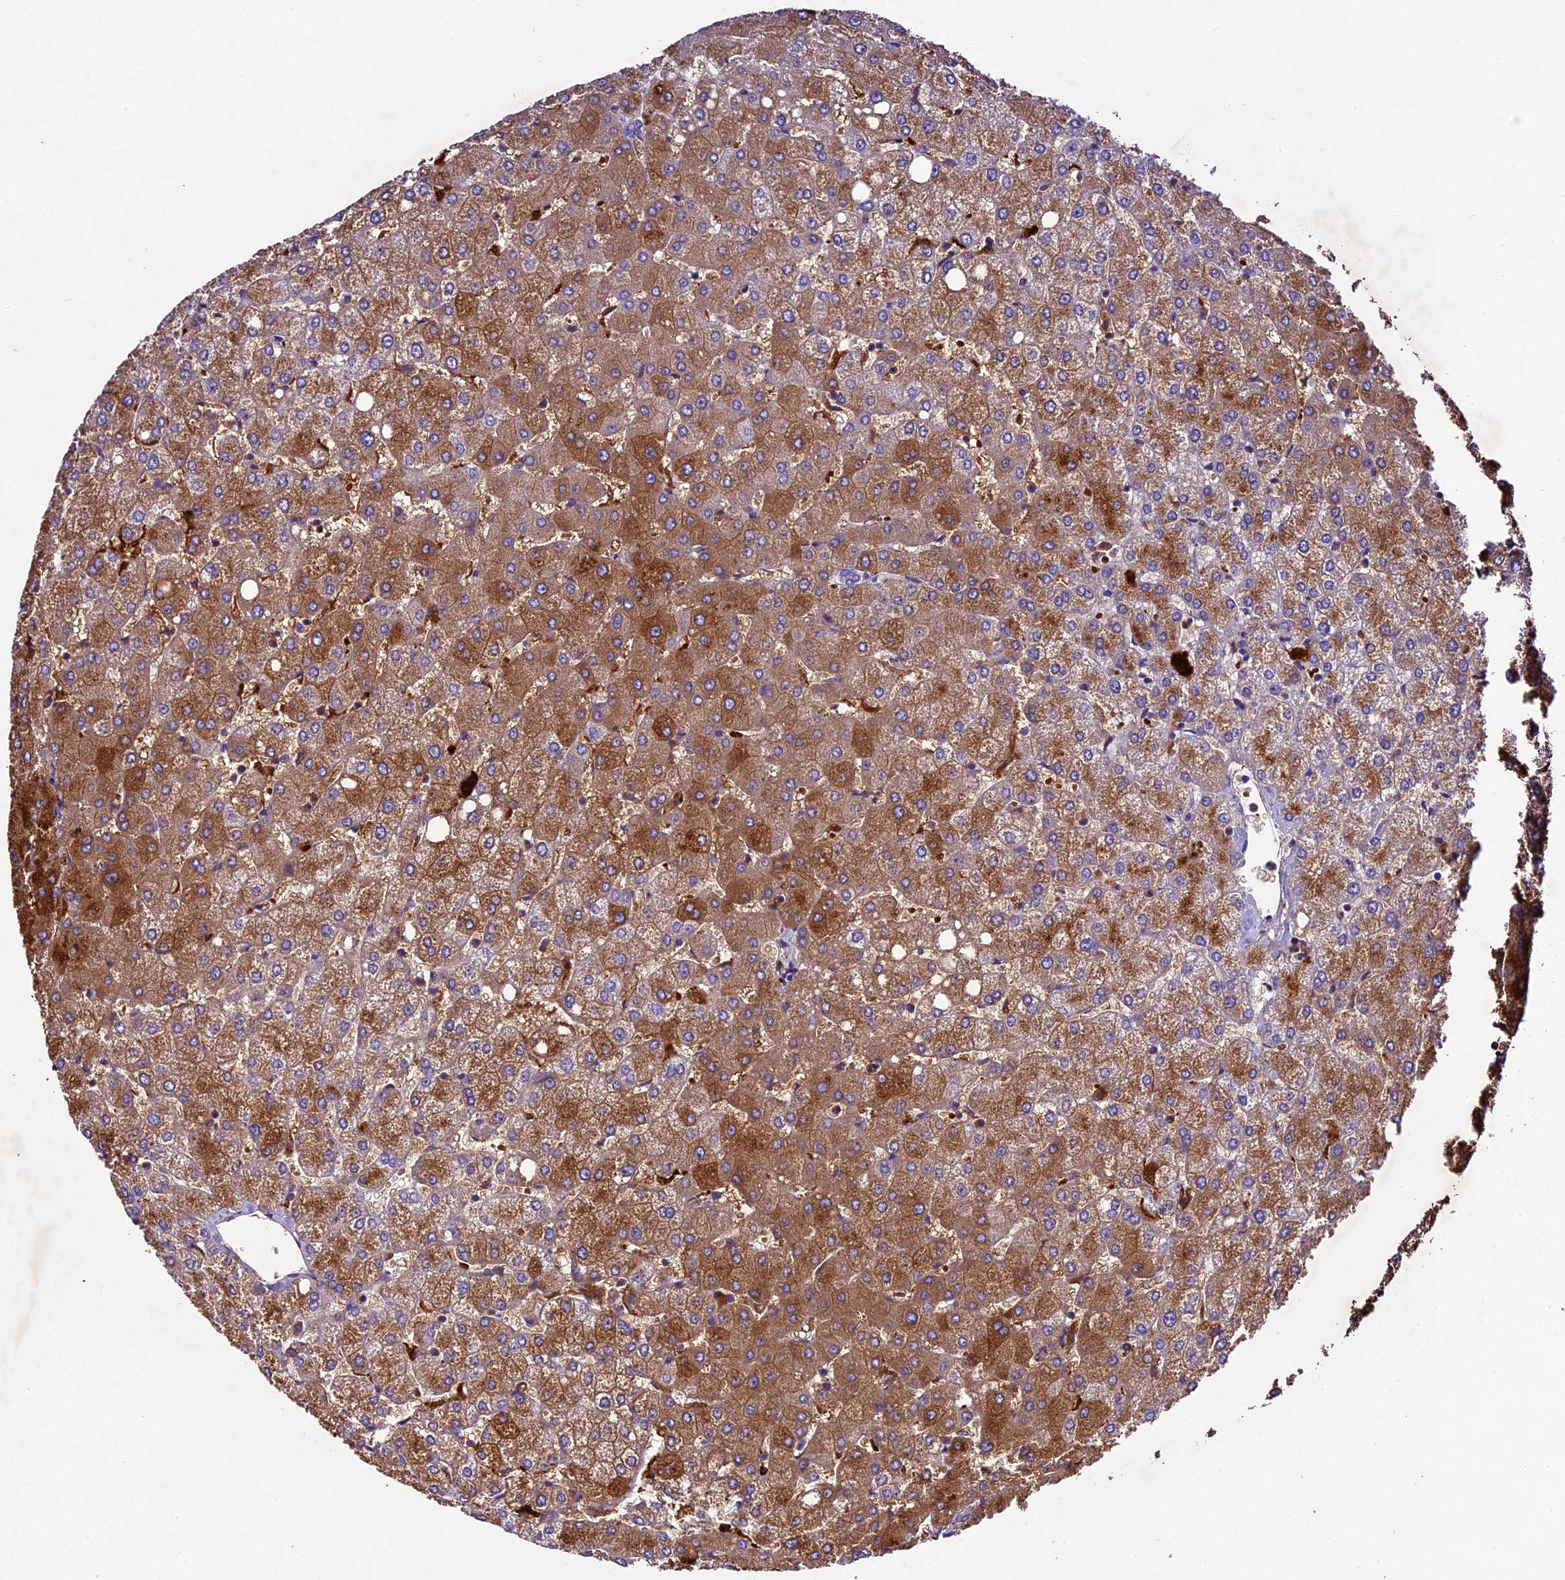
{"staining": {"intensity": "negative", "quantity": "none", "location": "none"}, "tissue": "liver", "cell_type": "Cholangiocytes", "image_type": "normal", "snomed": [{"axis": "morphology", "description": "Normal tissue, NOS"}, {"axis": "topography", "description": "Liver"}], "caption": "Immunohistochemistry photomicrograph of unremarkable liver: human liver stained with DAB shows no significant protein positivity in cholangiocytes. (DAB (3,3'-diaminobenzidine) immunohistochemistry visualized using brightfield microscopy, high magnification).", "gene": "CILP2", "patient": {"sex": "female", "age": 54}}